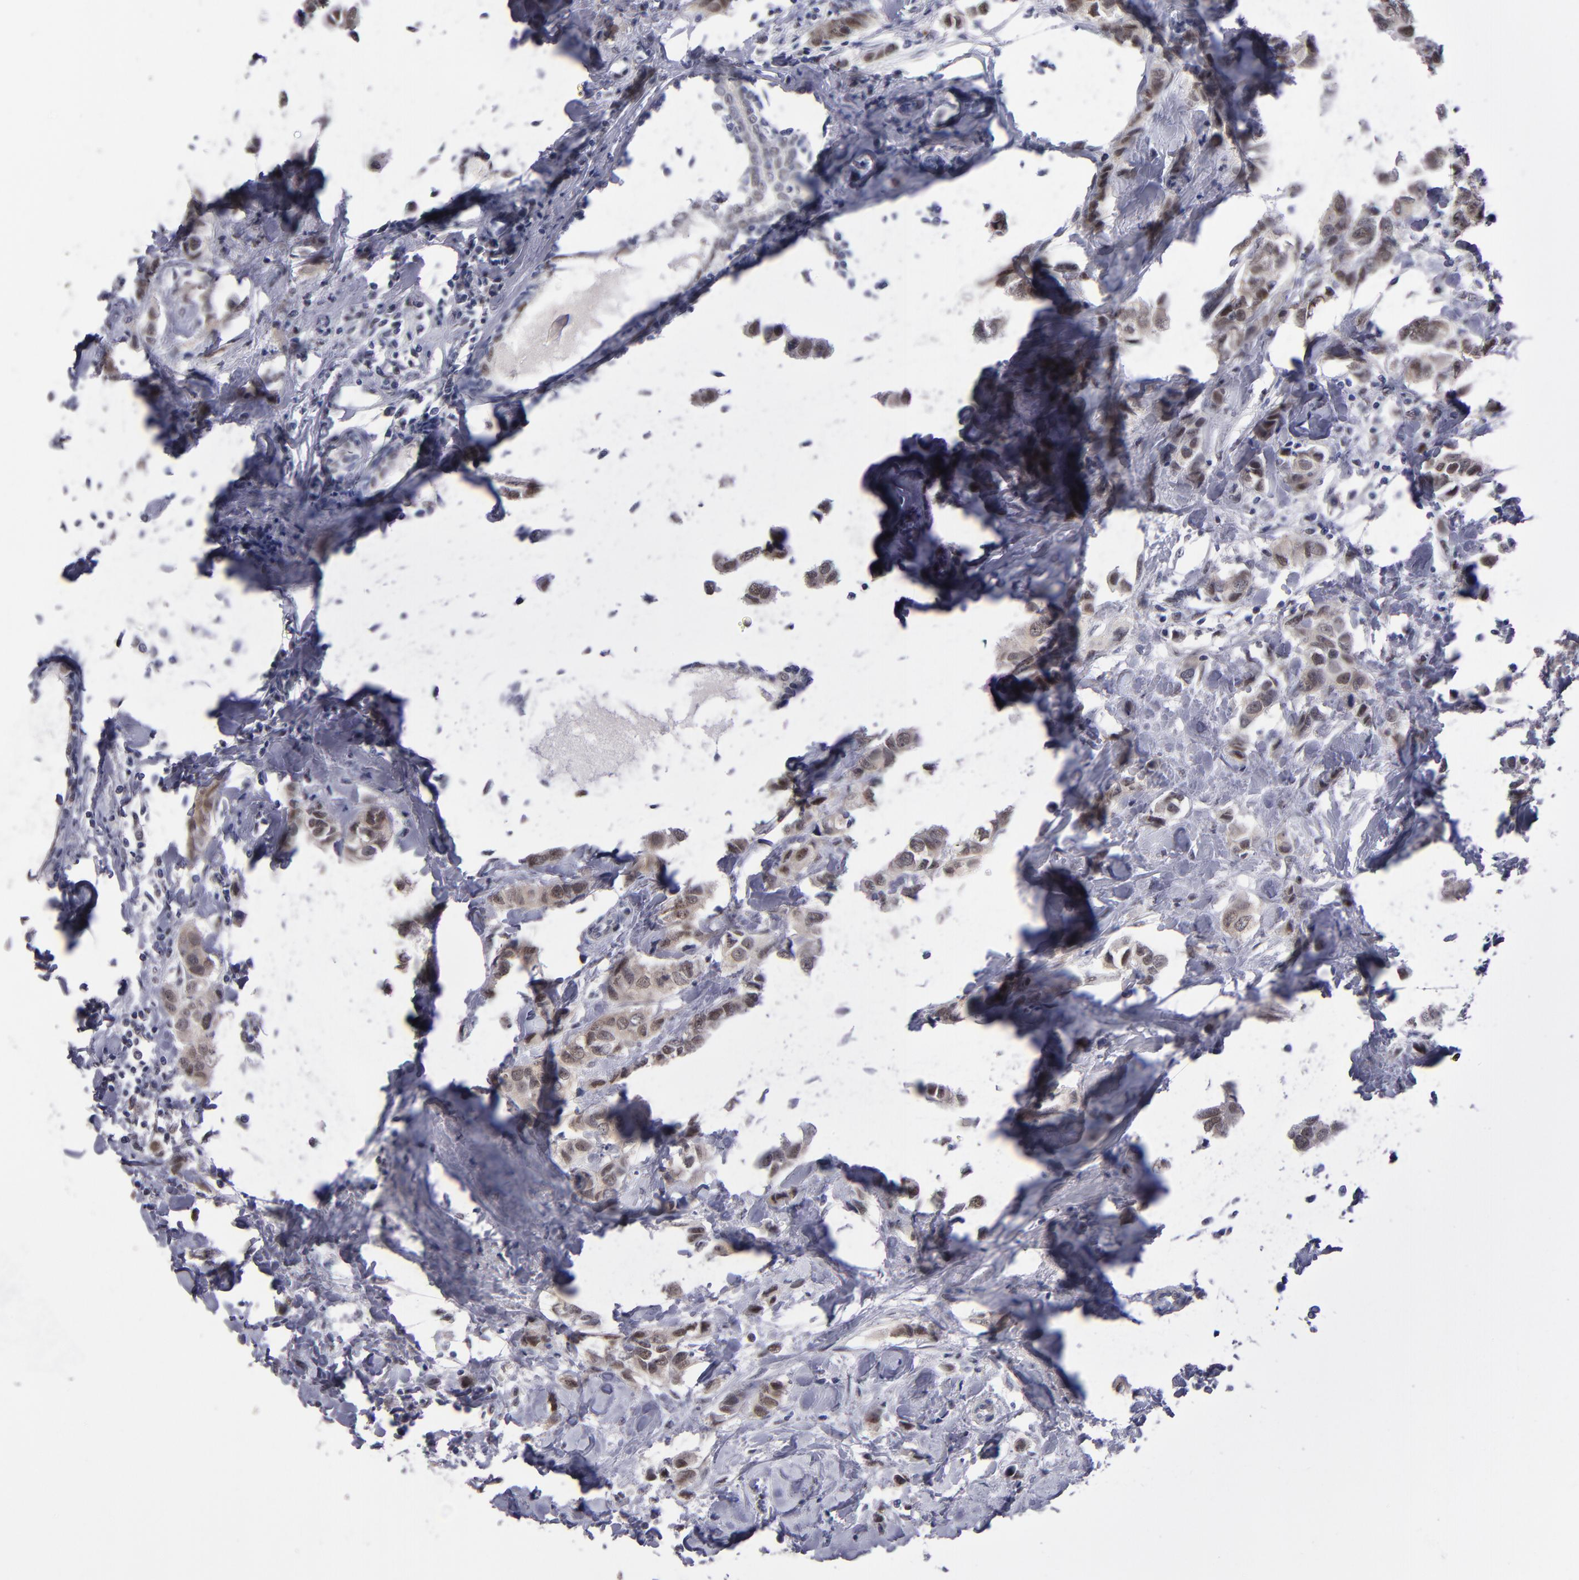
{"staining": {"intensity": "weak", "quantity": ">75%", "location": "cytoplasmic/membranous,nuclear"}, "tissue": "breast cancer", "cell_type": "Tumor cells", "image_type": "cancer", "snomed": [{"axis": "morphology", "description": "Normal tissue, NOS"}, {"axis": "morphology", "description": "Duct carcinoma"}, {"axis": "topography", "description": "Breast"}], "caption": "The image displays a brown stain indicating the presence of a protein in the cytoplasmic/membranous and nuclear of tumor cells in breast cancer (intraductal carcinoma).", "gene": "OTUB2", "patient": {"sex": "female", "age": 50}}